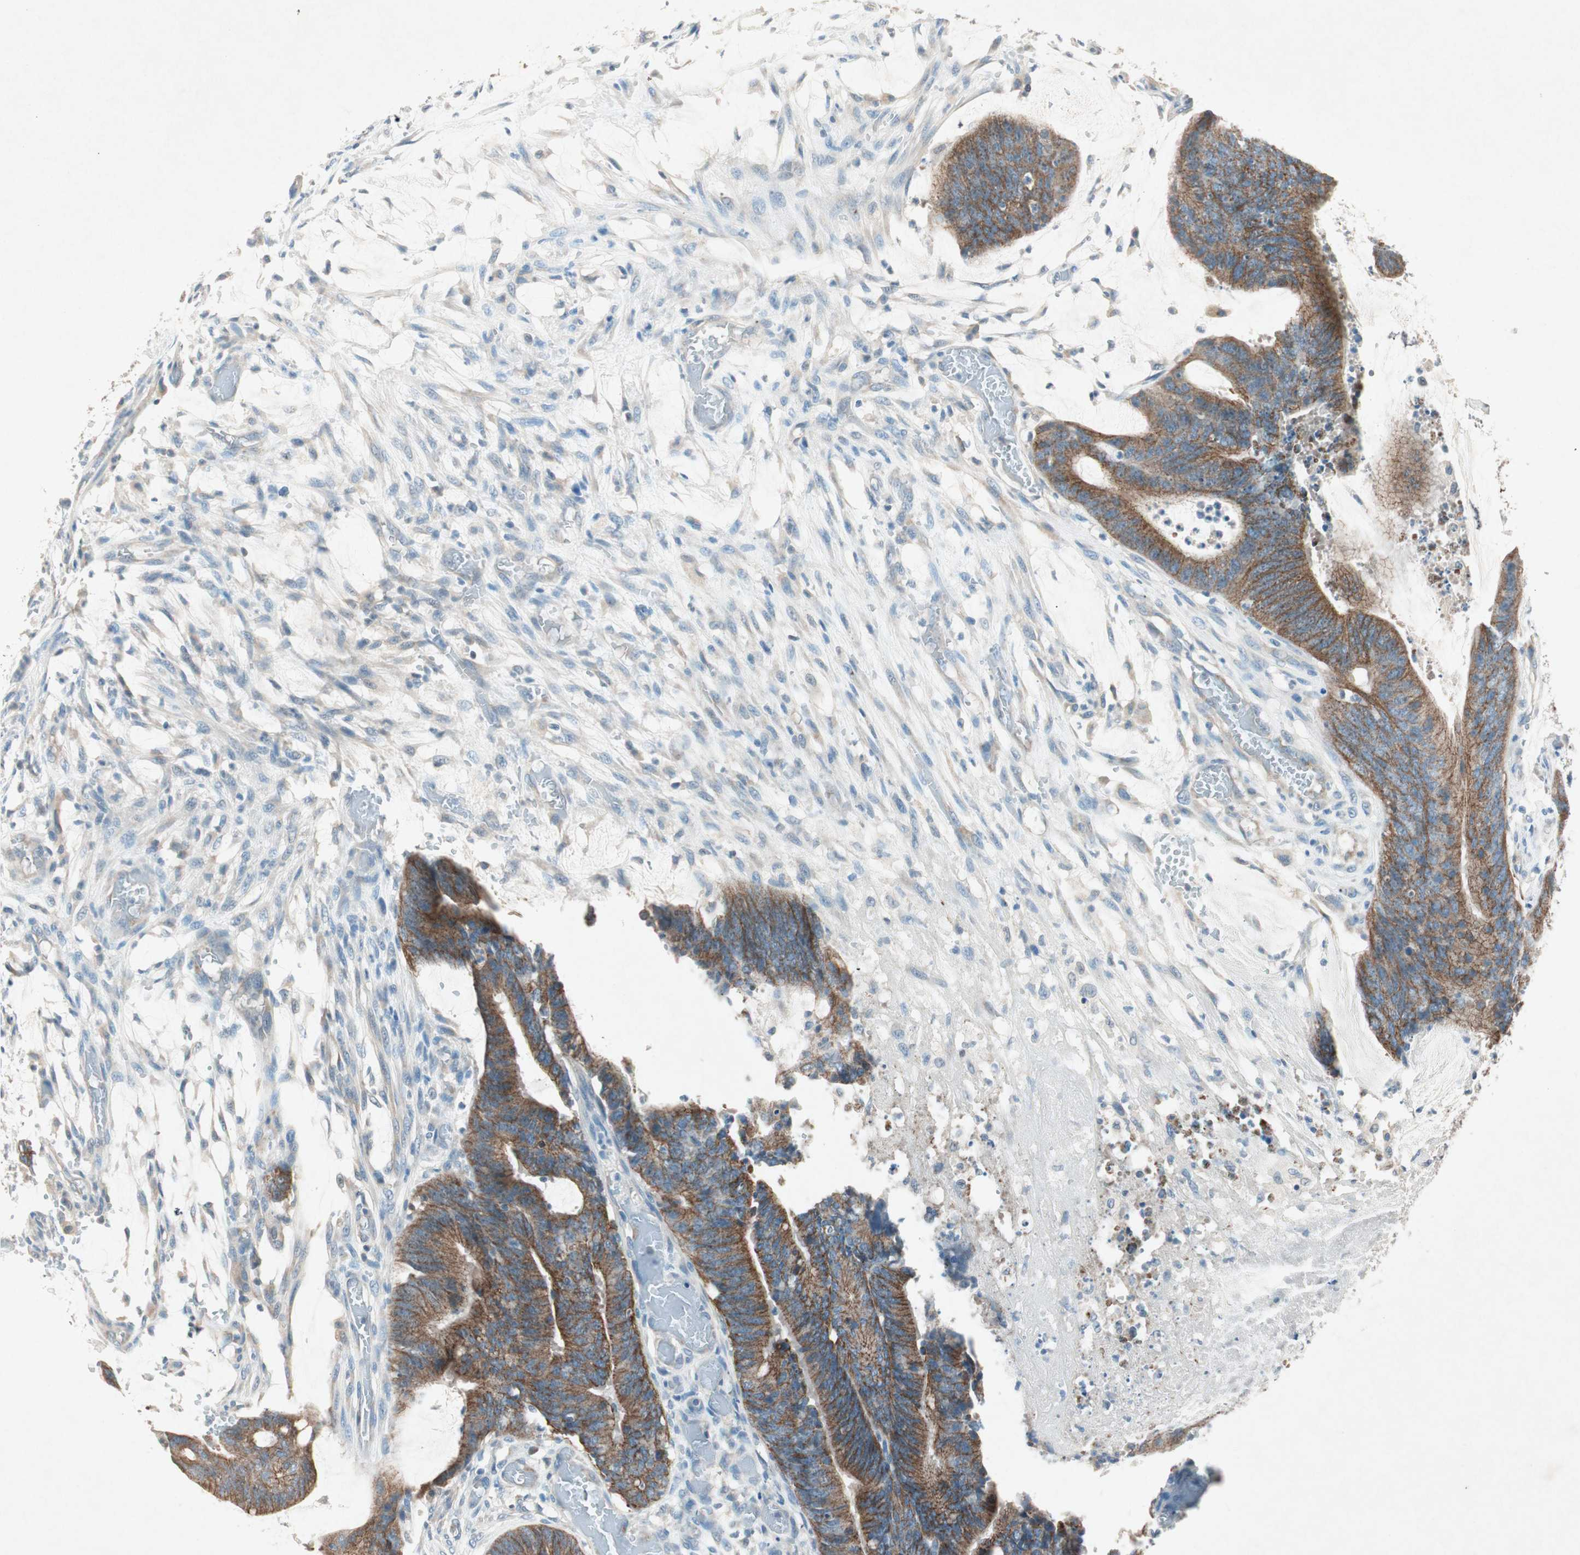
{"staining": {"intensity": "moderate", "quantity": ">75%", "location": "cytoplasmic/membranous"}, "tissue": "colorectal cancer", "cell_type": "Tumor cells", "image_type": "cancer", "snomed": [{"axis": "morphology", "description": "Adenocarcinoma, NOS"}, {"axis": "topography", "description": "Rectum"}], "caption": "Adenocarcinoma (colorectal) stained with a protein marker shows moderate staining in tumor cells.", "gene": "NKAIN1", "patient": {"sex": "female", "age": 66}}